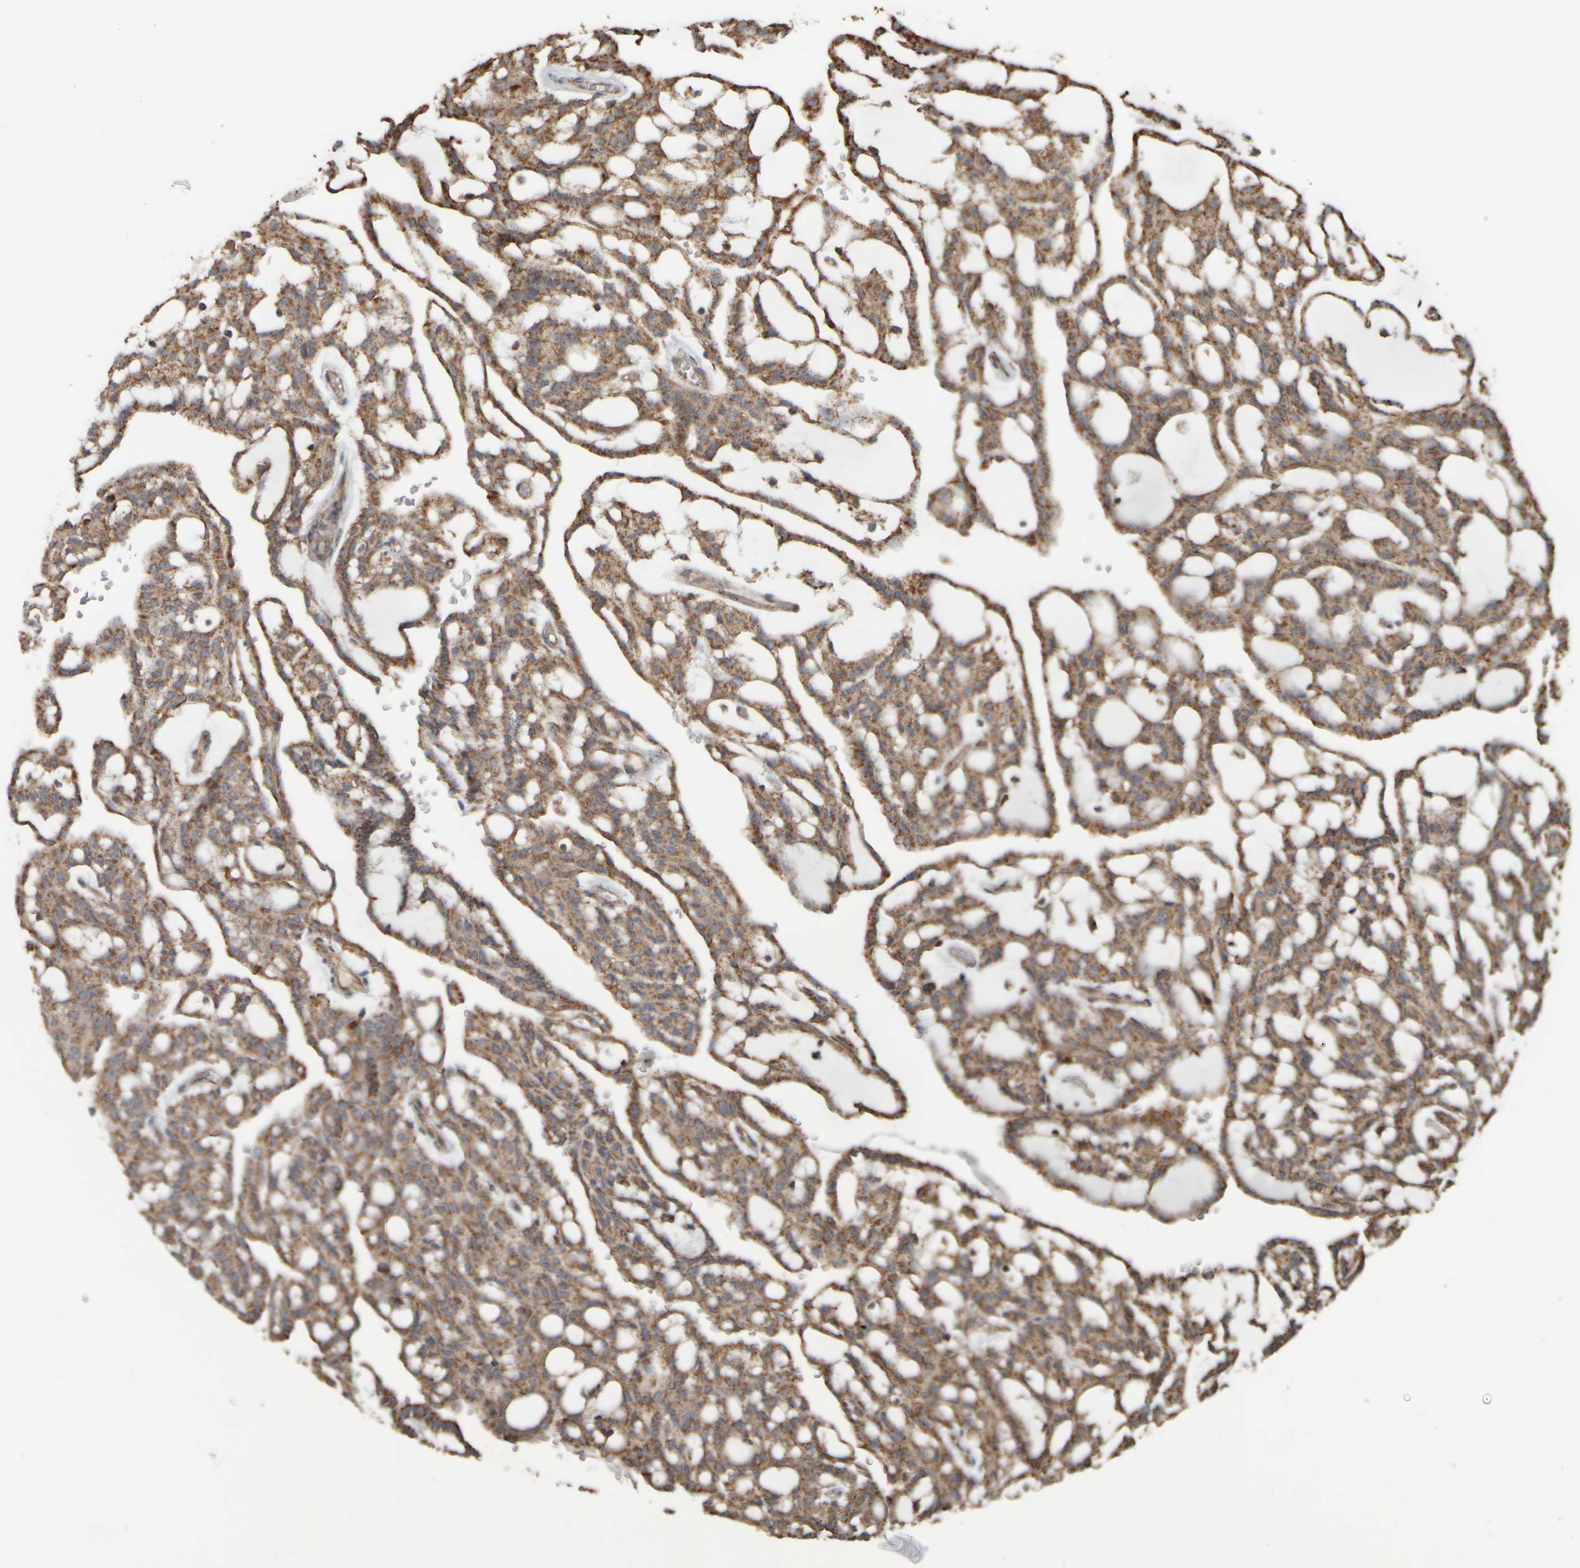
{"staining": {"intensity": "moderate", "quantity": ">75%", "location": "cytoplasmic/membranous"}, "tissue": "renal cancer", "cell_type": "Tumor cells", "image_type": "cancer", "snomed": [{"axis": "morphology", "description": "Adenocarcinoma, NOS"}, {"axis": "topography", "description": "Kidney"}], "caption": "A micrograph showing moderate cytoplasmic/membranous expression in approximately >75% of tumor cells in renal cancer (adenocarcinoma), as visualized by brown immunohistochemical staining.", "gene": "APBB2", "patient": {"sex": "male", "age": 63}}